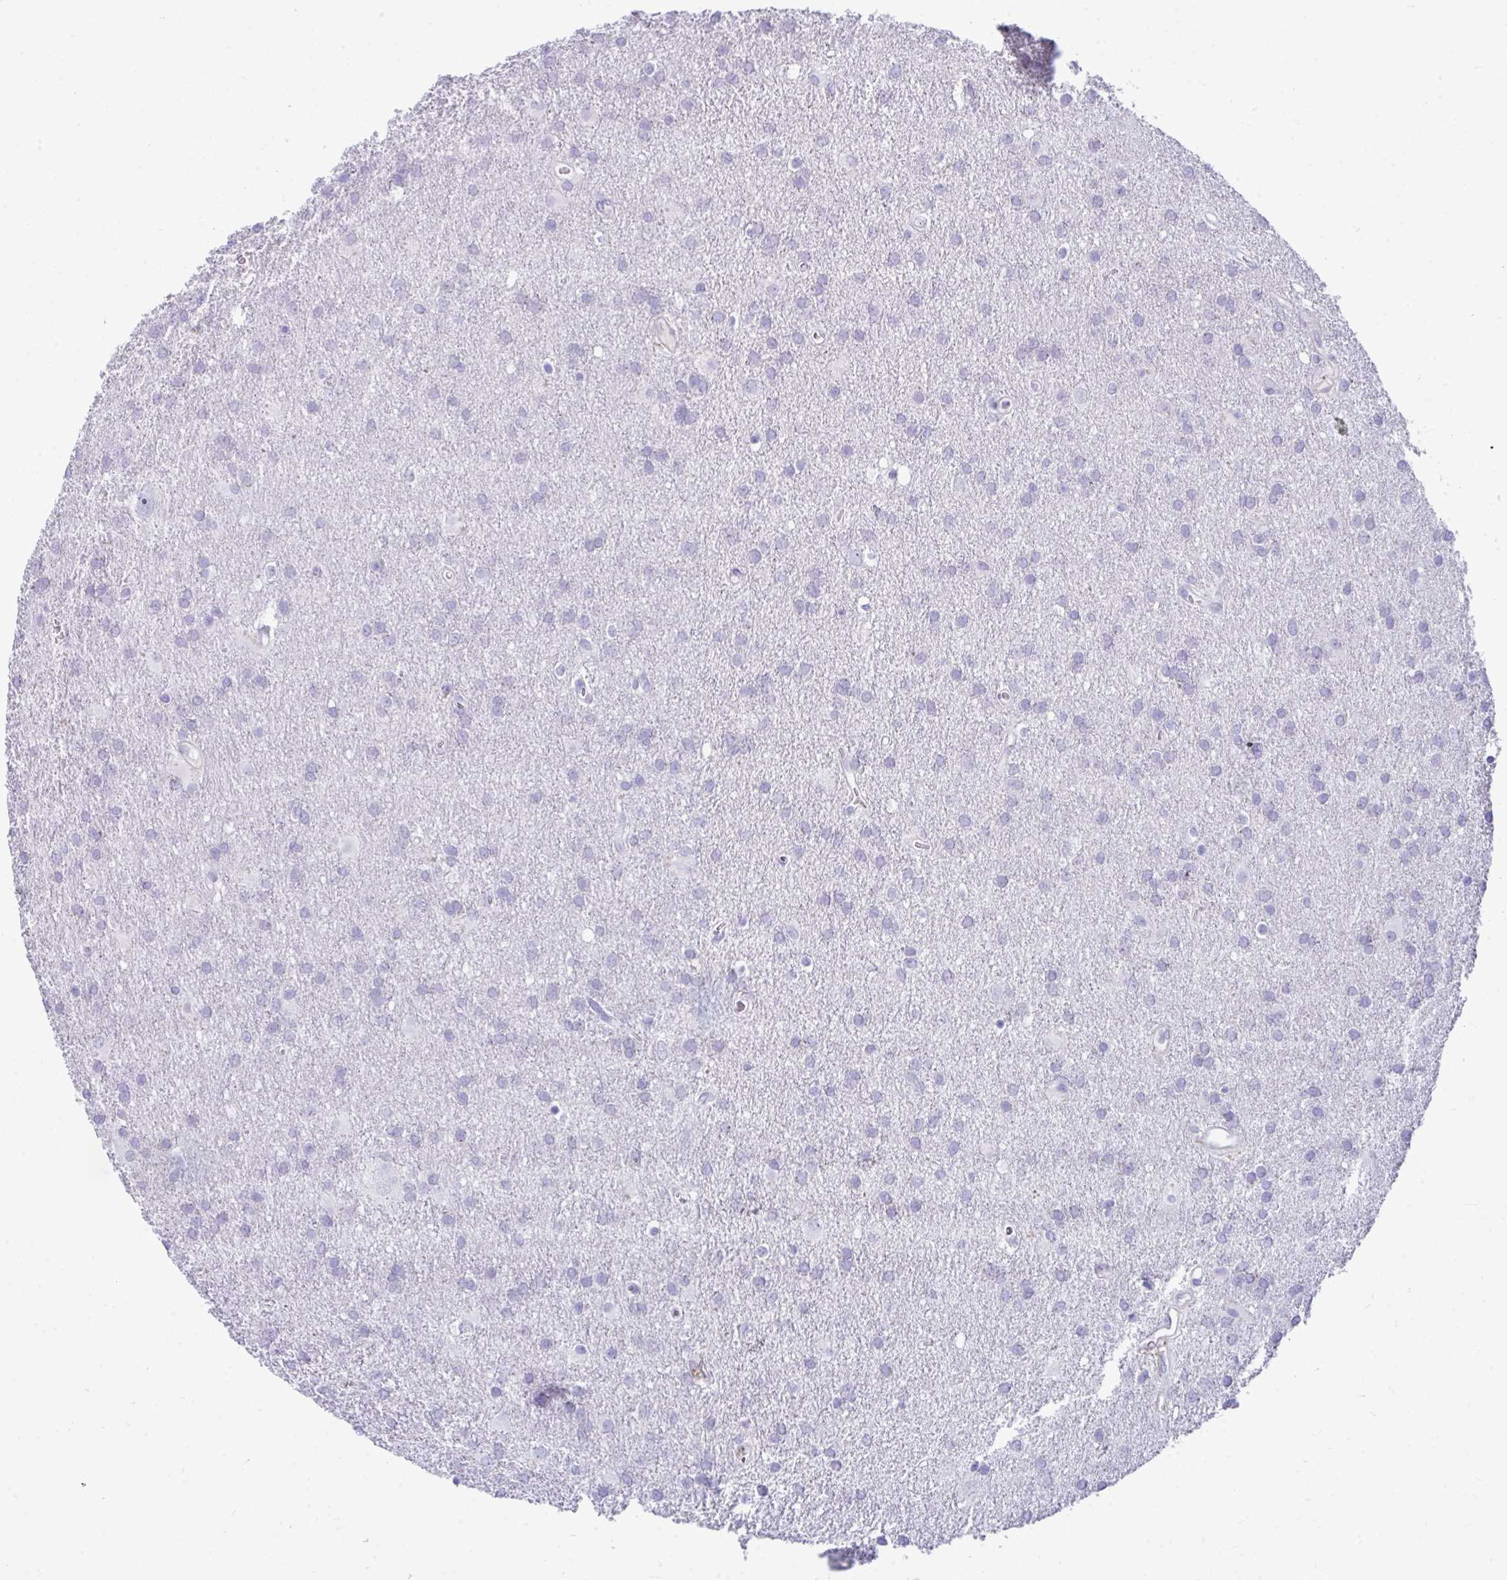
{"staining": {"intensity": "negative", "quantity": "none", "location": "none"}, "tissue": "glioma", "cell_type": "Tumor cells", "image_type": "cancer", "snomed": [{"axis": "morphology", "description": "Glioma, malignant, Low grade"}, {"axis": "topography", "description": "Brain"}], "caption": "DAB immunohistochemical staining of low-grade glioma (malignant) shows no significant positivity in tumor cells.", "gene": "PIGZ", "patient": {"sex": "male", "age": 66}}